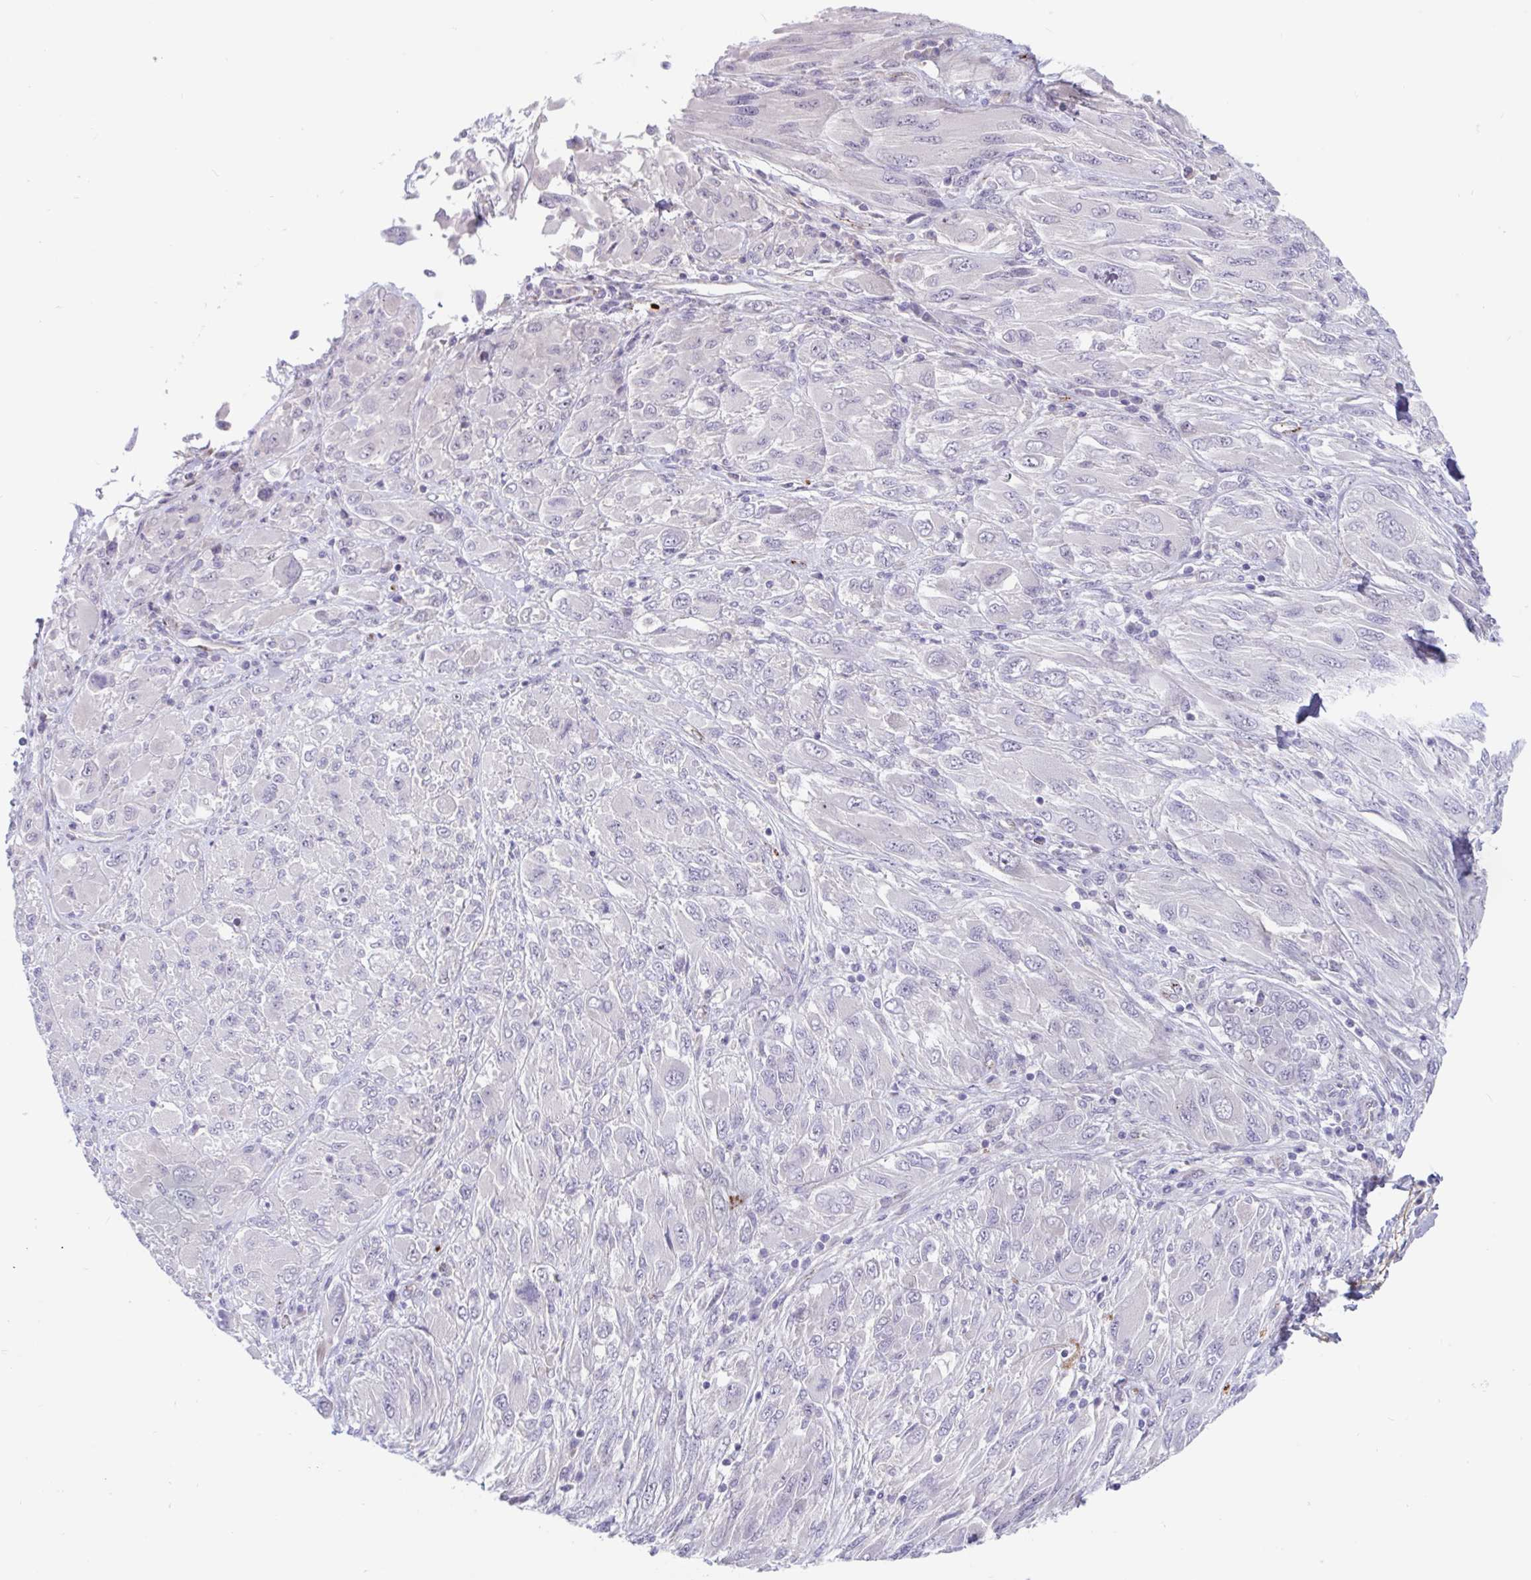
{"staining": {"intensity": "negative", "quantity": "none", "location": "none"}, "tissue": "melanoma", "cell_type": "Tumor cells", "image_type": "cancer", "snomed": [{"axis": "morphology", "description": "Malignant melanoma, NOS"}, {"axis": "topography", "description": "Skin"}], "caption": "Tumor cells are negative for protein expression in human melanoma.", "gene": "IL37", "patient": {"sex": "female", "age": 91}}